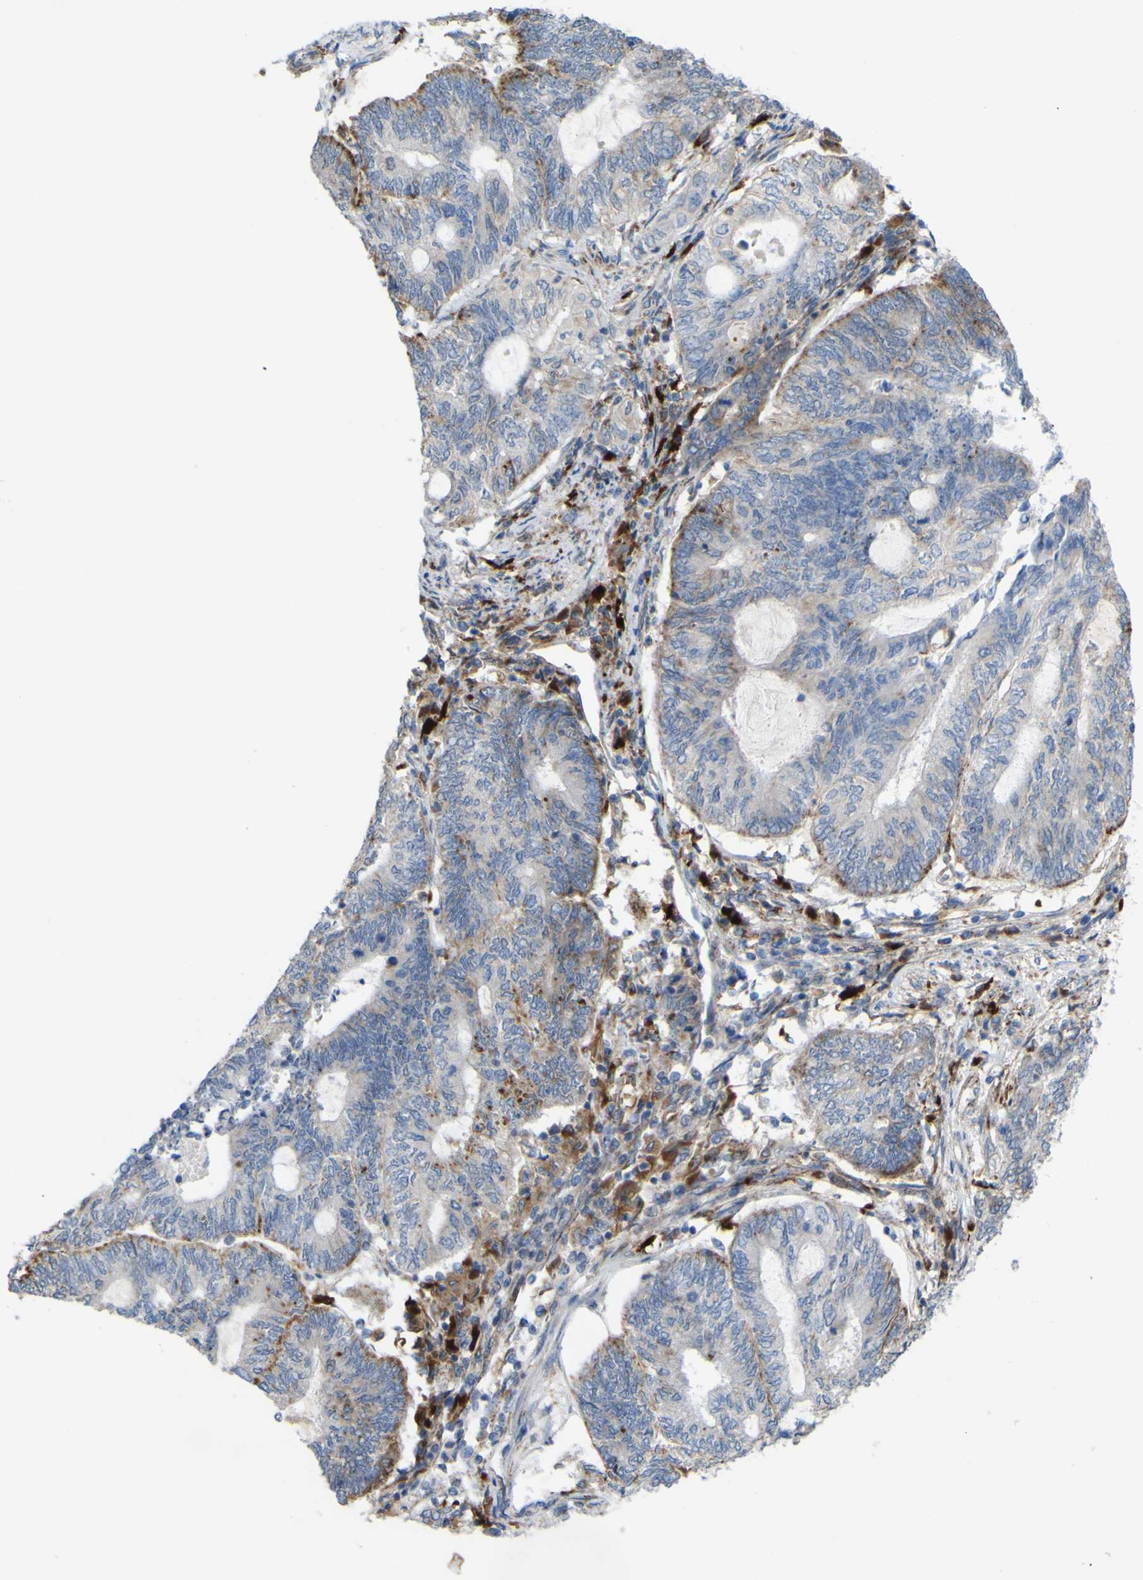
{"staining": {"intensity": "moderate", "quantity": "25%-75%", "location": "cytoplasmic/membranous"}, "tissue": "endometrial cancer", "cell_type": "Tumor cells", "image_type": "cancer", "snomed": [{"axis": "morphology", "description": "Adenocarcinoma, NOS"}, {"axis": "topography", "description": "Uterus"}, {"axis": "topography", "description": "Endometrium"}], "caption": "A high-resolution histopathology image shows IHC staining of adenocarcinoma (endometrial), which demonstrates moderate cytoplasmic/membranous expression in approximately 25%-75% of tumor cells.", "gene": "PLD3", "patient": {"sex": "female", "age": 70}}